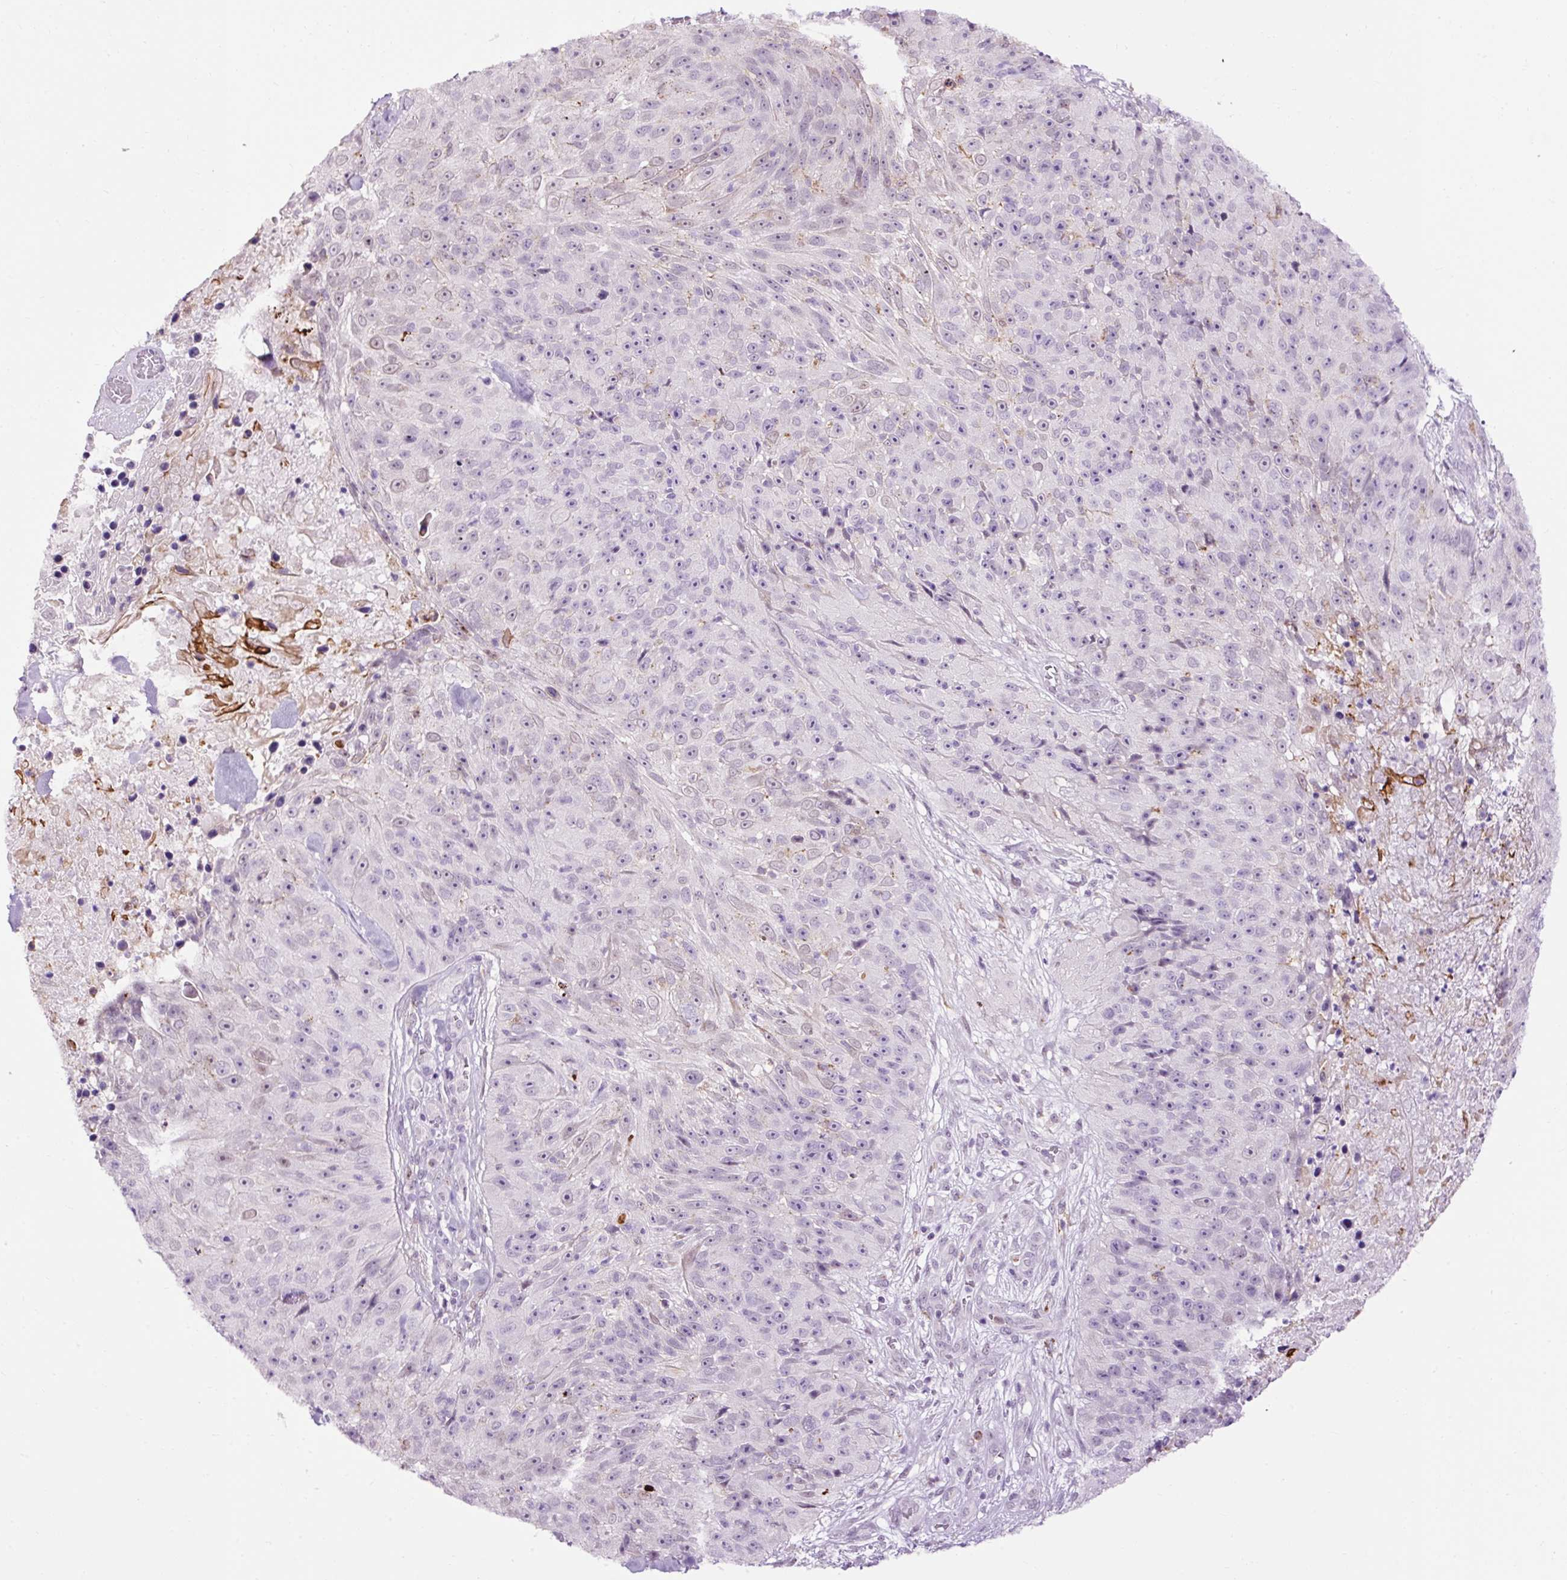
{"staining": {"intensity": "negative", "quantity": "none", "location": "none"}, "tissue": "skin cancer", "cell_type": "Tumor cells", "image_type": "cancer", "snomed": [{"axis": "morphology", "description": "Squamous cell carcinoma, NOS"}, {"axis": "topography", "description": "Skin"}], "caption": "A high-resolution micrograph shows immunohistochemistry staining of skin cancer, which displays no significant positivity in tumor cells. The staining is performed using DAB brown chromogen with nuclei counter-stained in using hematoxylin.", "gene": "LY86", "patient": {"sex": "female", "age": 87}}